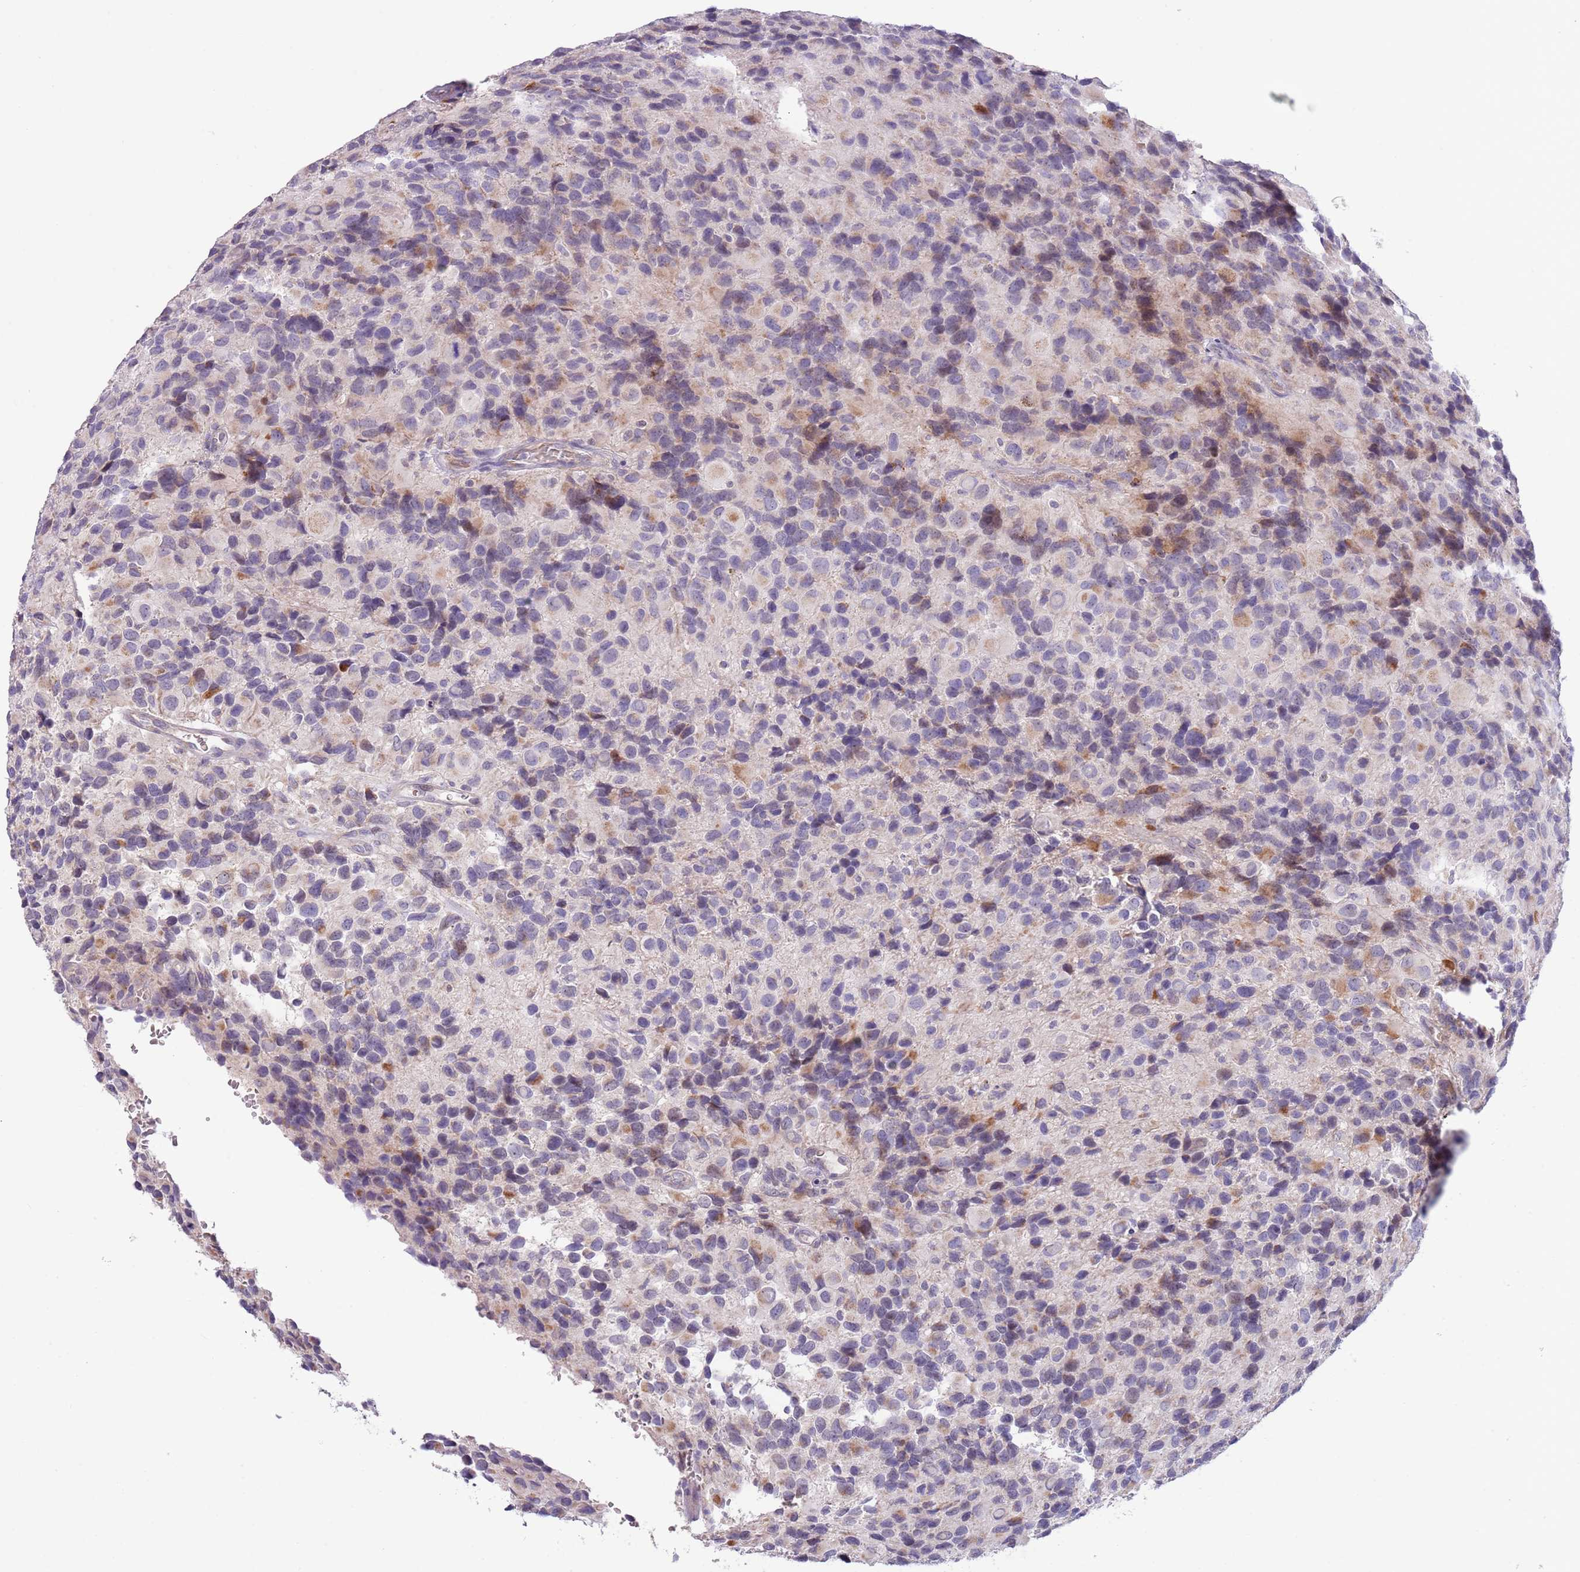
{"staining": {"intensity": "weak", "quantity": "<25%", "location": "cytoplasmic/membranous"}, "tissue": "glioma", "cell_type": "Tumor cells", "image_type": "cancer", "snomed": [{"axis": "morphology", "description": "Glioma, malignant, High grade"}, {"axis": "topography", "description": "Brain"}], "caption": "IHC micrograph of neoplastic tissue: human malignant glioma (high-grade) stained with DAB reveals no significant protein positivity in tumor cells. (Brightfield microscopy of DAB IHC at high magnification).", "gene": "AP1S2", "patient": {"sex": "male", "age": 77}}